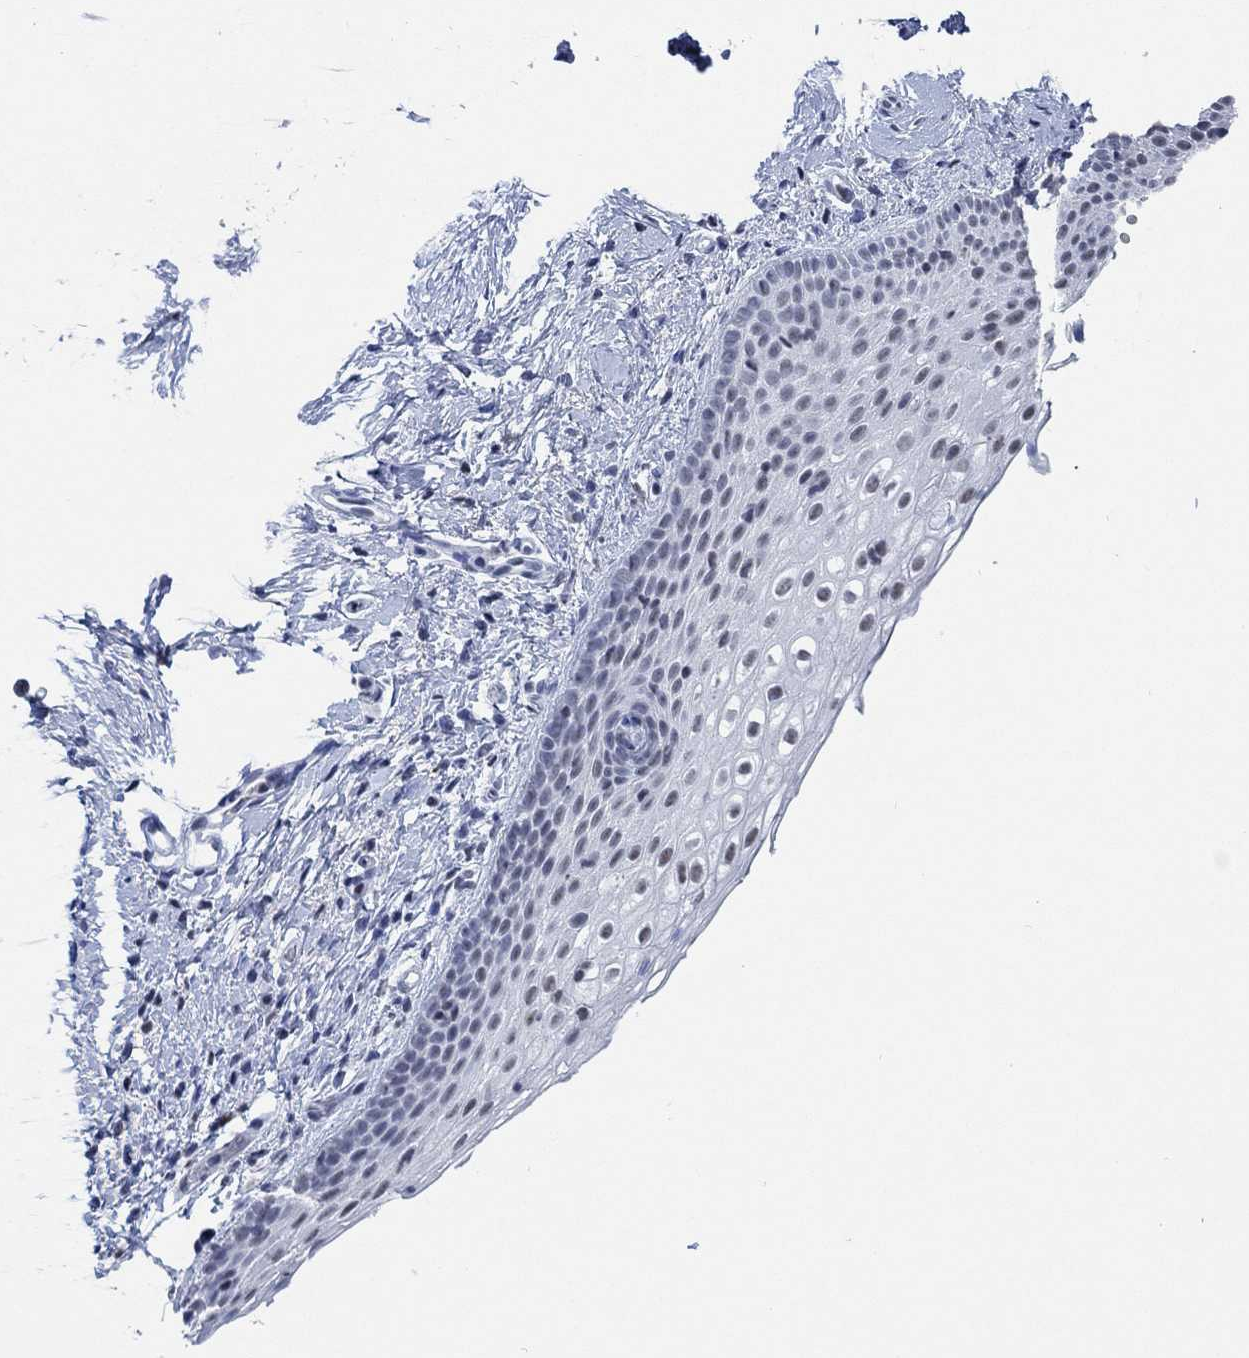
{"staining": {"intensity": "negative", "quantity": "none", "location": "none"}, "tissue": "vagina", "cell_type": "Squamous epithelial cells", "image_type": "normal", "snomed": [{"axis": "morphology", "description": "Normal tissue, NOS"}, {"axis": "topography", "description": "Vagina"}], "caption": "IHC histopathology image of benign vagina stained for a protein (brown), which reveals no expression in squamous epithelial cells. Nuclei are stained in blue.", "gene": "PPP1R17", "patient": {"sex": "female", "age": 61}}